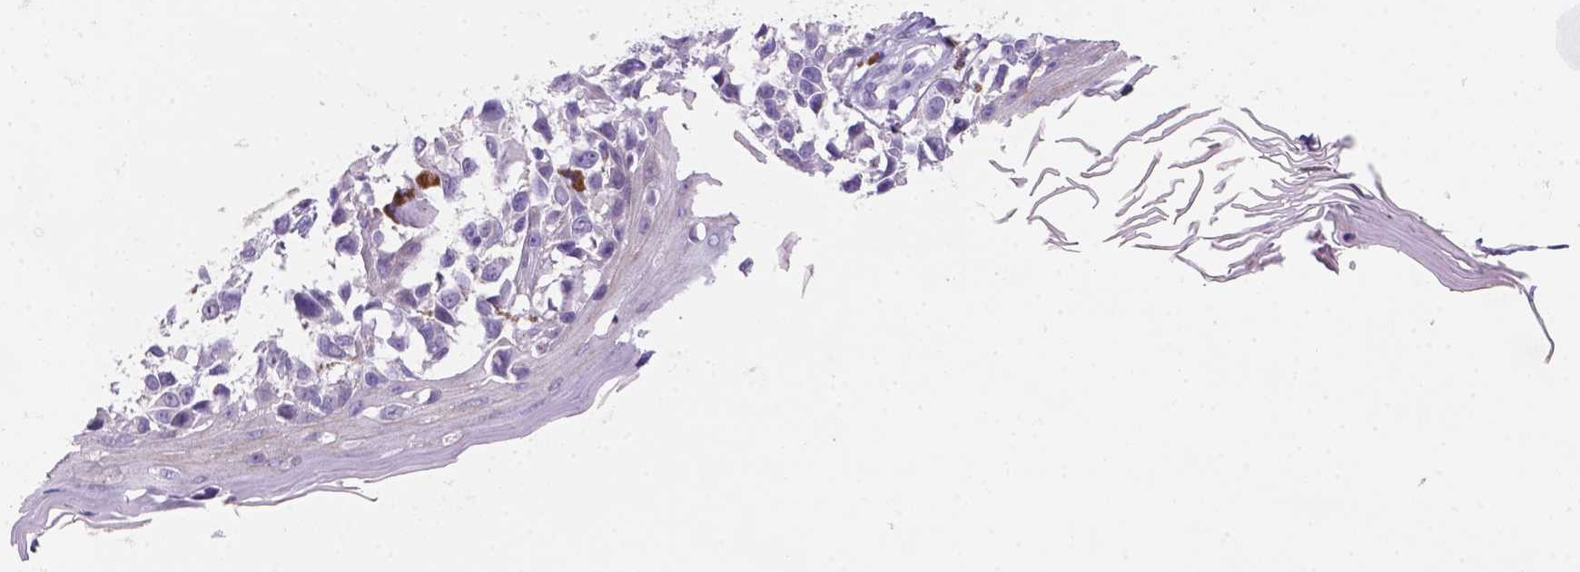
{"staining": {"intensity": "negative", "quantity": "none", "location": "none"}, "tissue": "melanoma", "cell_type": "Tumor cells", "image_type": "cancer", "snomed": [{"axis": "morphology", "description": "Malignant melanoma, NOS"}, {"axis": "topography", "description": "Skin"}], "caption": "Melanoma was stained to show a protein in brown. There is no significant positivity in tumor cells.", "gene": "EBLN2", "patient": {"sex": "male", "age": 73}}